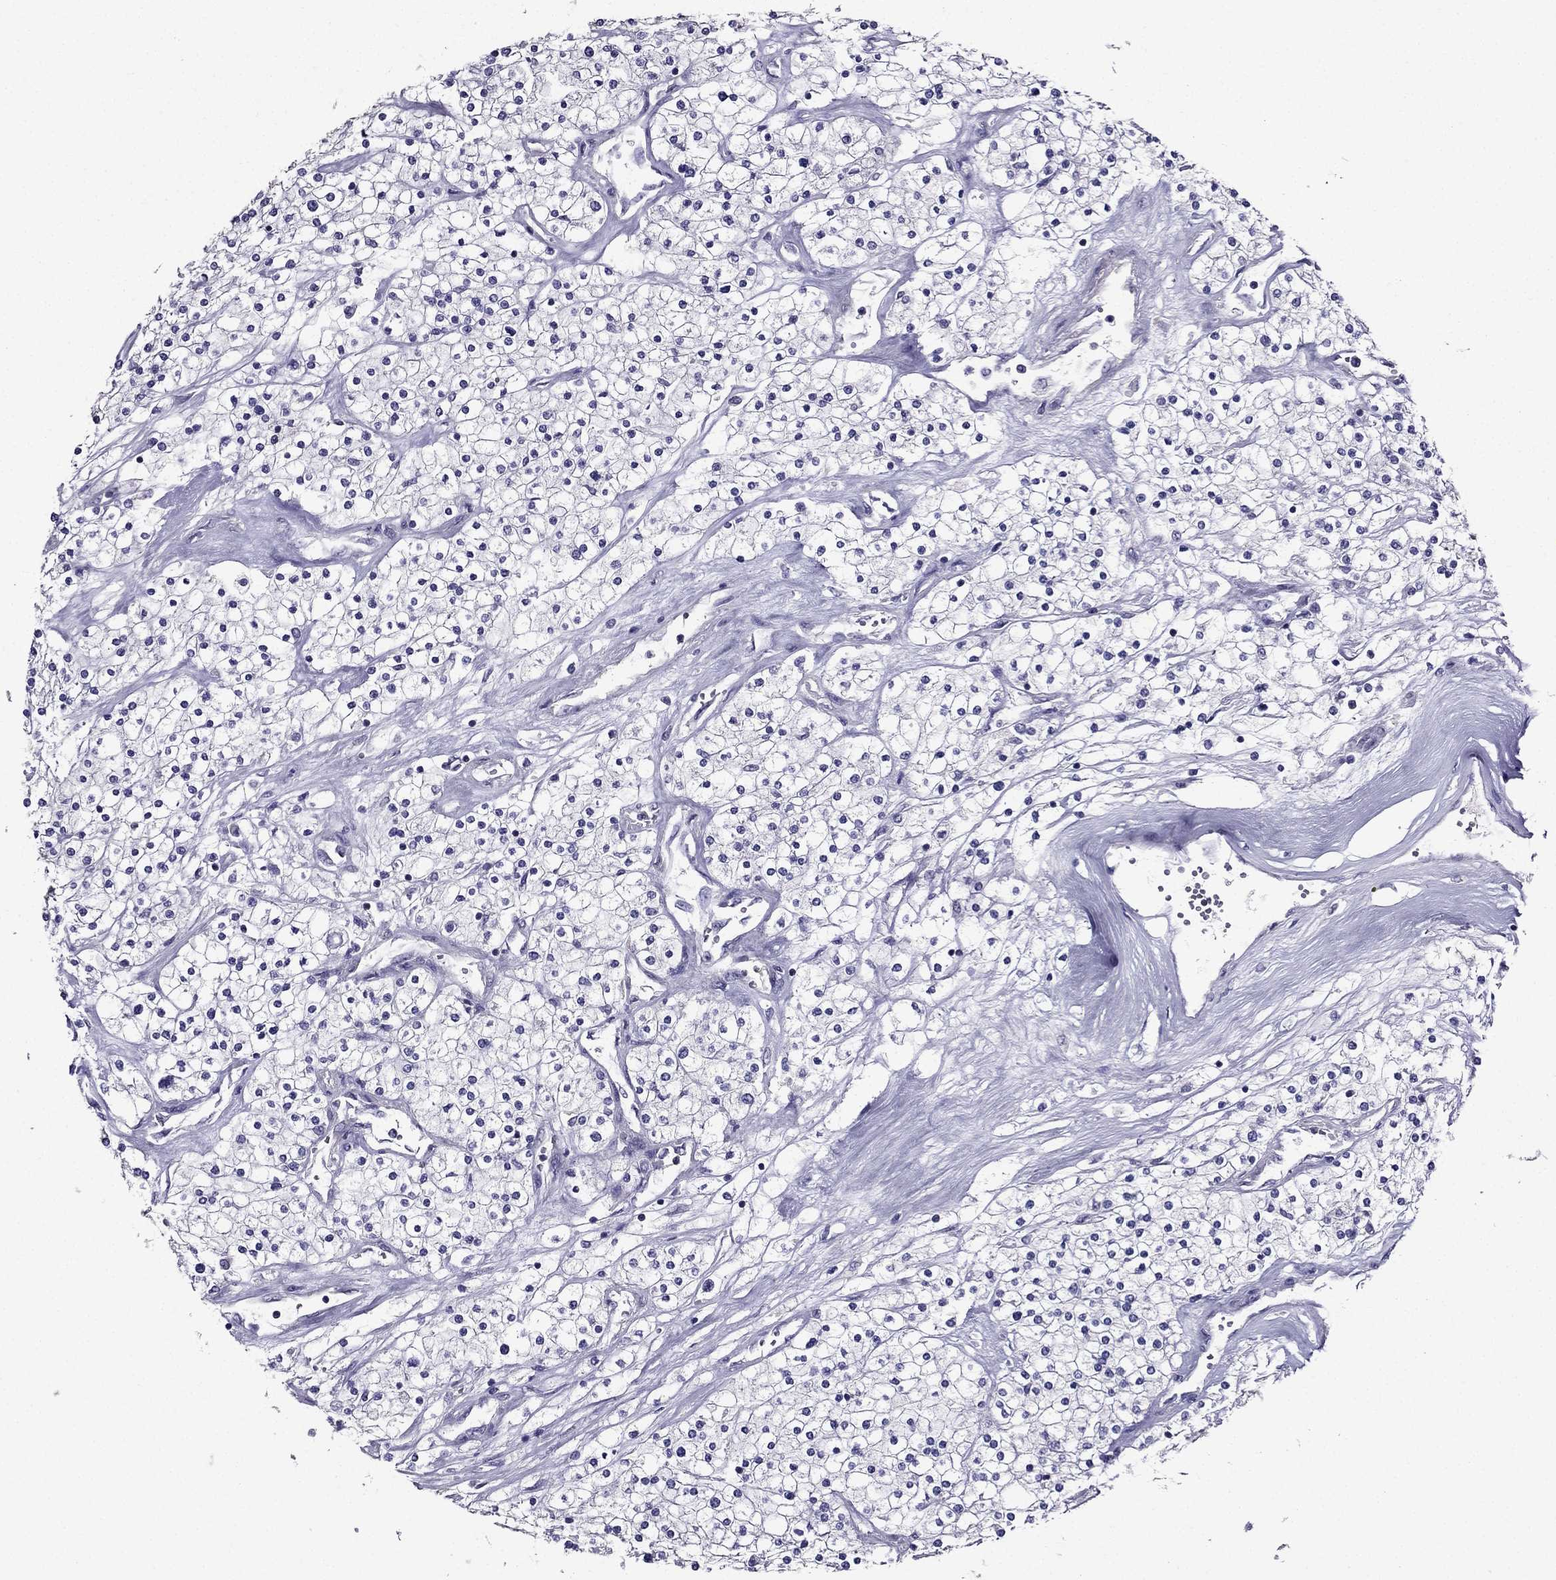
{"staining": {"intensity": "negative", "quantity": "none", "location": "none"}, "tissue": "renal cancer", "cell_type": "Tumor cells", "image_type": "cancer", "snomed": [{"axis": "morphology", "description": "Adenocarcinoma, NOS"}, {"axis": "topography", "description": "Kidney"}], "caption": "Adenocarcinoma (renal) was stained to show a protein in brown. There is no significant positivity in tumor cells. The staining is performed using DAB (3,3'-diaminobenzidine) brown chromogen with nuclei counter-stained in using hematoxylin.", "gene": "AAK1", "patient": {"sex": "male", "age": 80}}